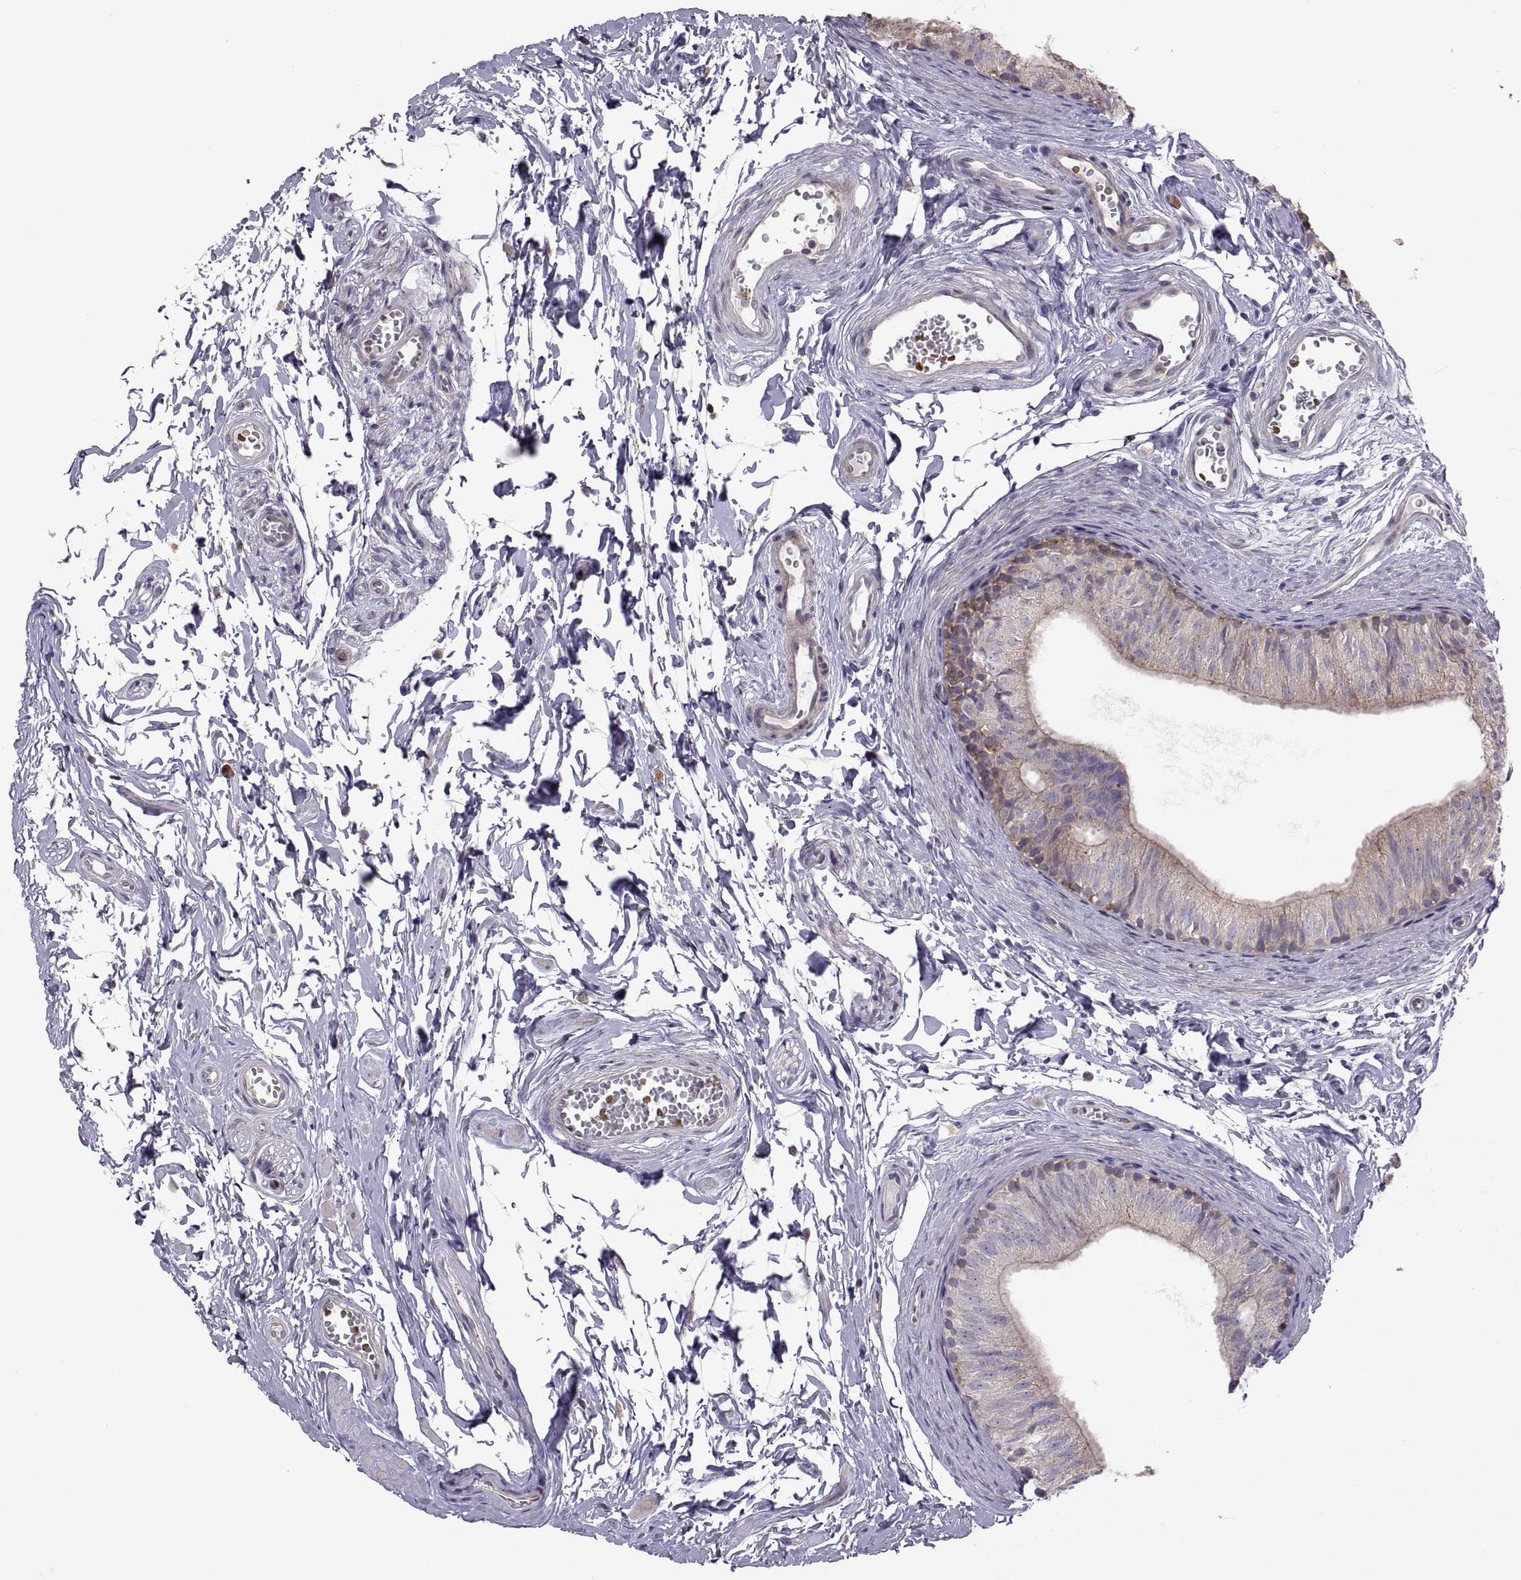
{"staining": {"intensity": "moderate", "quantity": "<25%", "location": "cytoplasmic/membranous"}, "tissue": "epididymis", "cell_type": "Glandular cells", "image_type": "normal", "snomed": [{"axis": "morphology", "description": "Normal tissue, NOS"}, {"axis": "topography", "description": "Epididymis"}], "caption": "DAB (3,3'-diaminobenzidine) immunohistochemical staining of unremarkable epididymis displays moderate cytoplasmic/membranous protein staining in about <25% of glandular cells. Nuclei are stained in blue.", "gene": "SPATA32", "patient": {"sex": "male", "age": 22}}